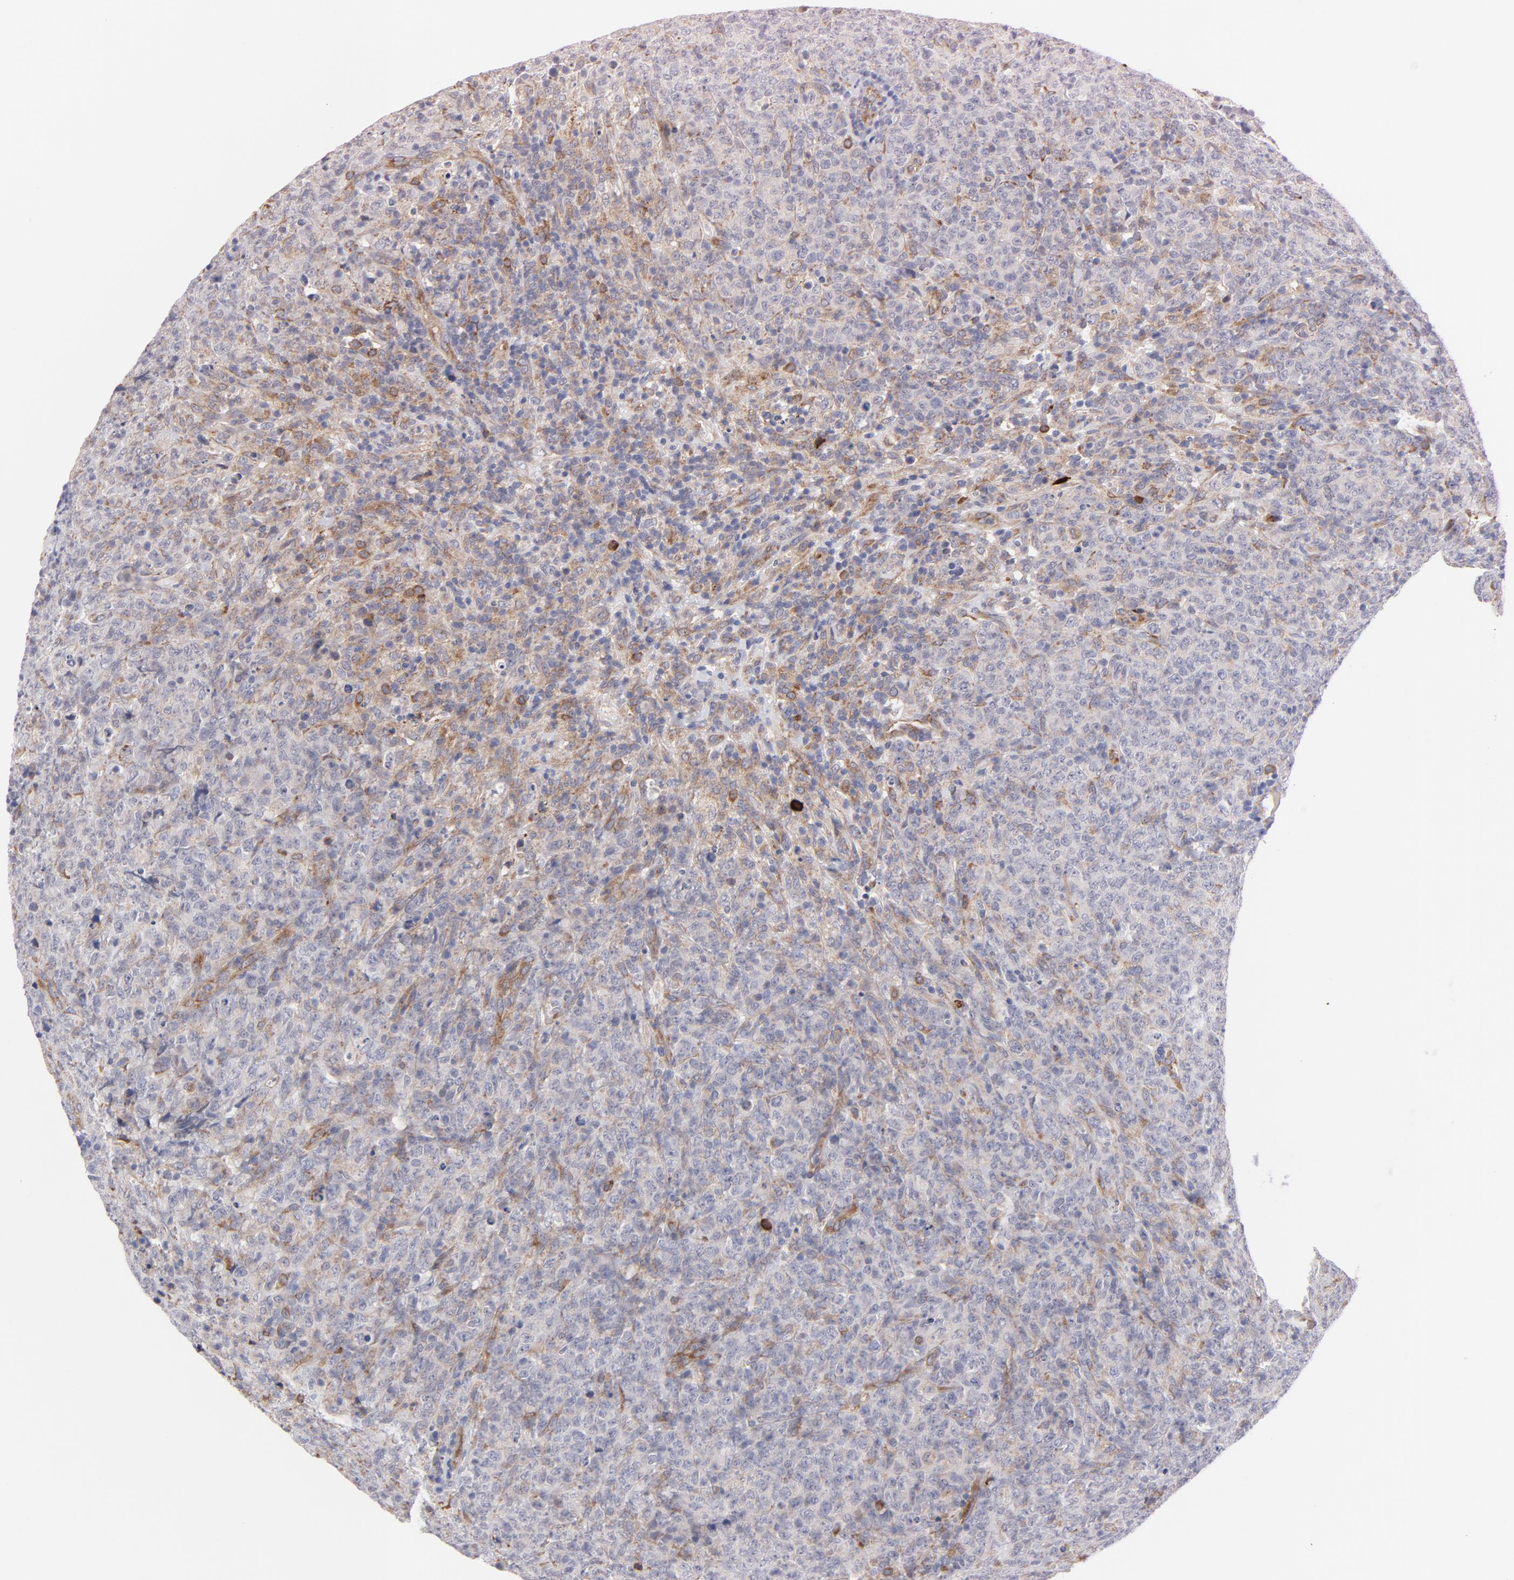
{"staining": {"intensity": "strong", "quantity": "<25%", "location": "cytoplasmic/membranous"}, "tissue": "lymphoma", "cell_type": "Tumor cells", "image_type": "cancer", "snomed": [{"axis": "morphology", "description": "Malignant lymphoma, non-Hodgkin's type, High grade"}, {"axis": "topography", "description": "Tonsil"}], "caption": "Human malignant lymphoma, non-Hodgkin's type (high-grade) stained with a protein marker displays strong staining in tumor cells.", "gene": "RAPGEF3", "patient": {"sex": "female", "age": 36}}